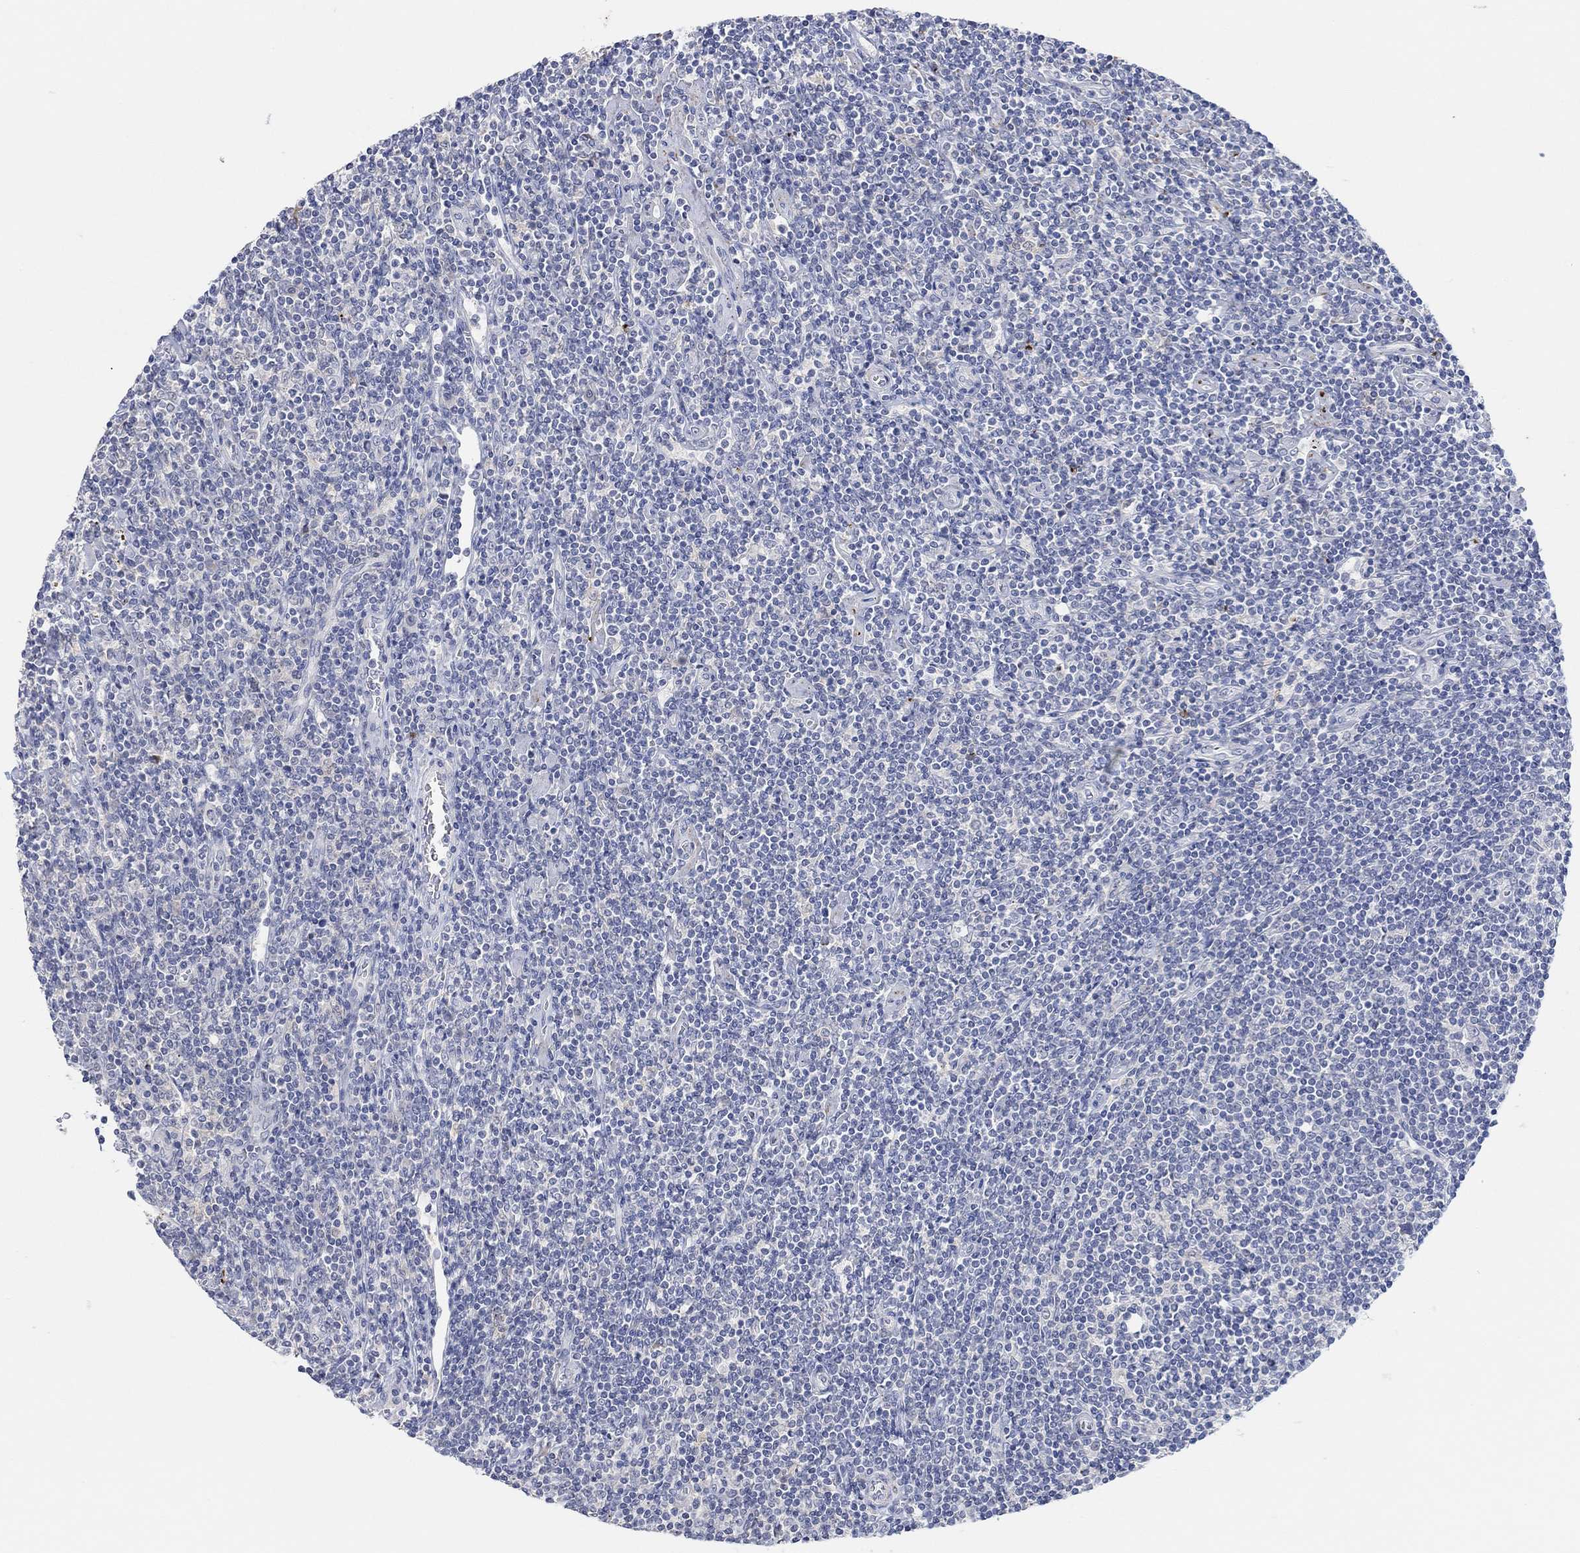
{"staining": {"intensity": "negative", "quantity": "none", "location": "none"}, "tissue": "lymphoma", "cell_type": "Tumor cells", "image_type": "cancer", "snomed": [{"axis": "morphology", "description": "Hodgkin's disease, NOS"}, {"axis": "topography", "description": "Lymph node"}], "caption": "Lymphoma stained for a protein using immunohistochemistry exhibits no expression tumor cells.", "gene": "RIMS1", "patient": {"sex": "male", "age": 40}}